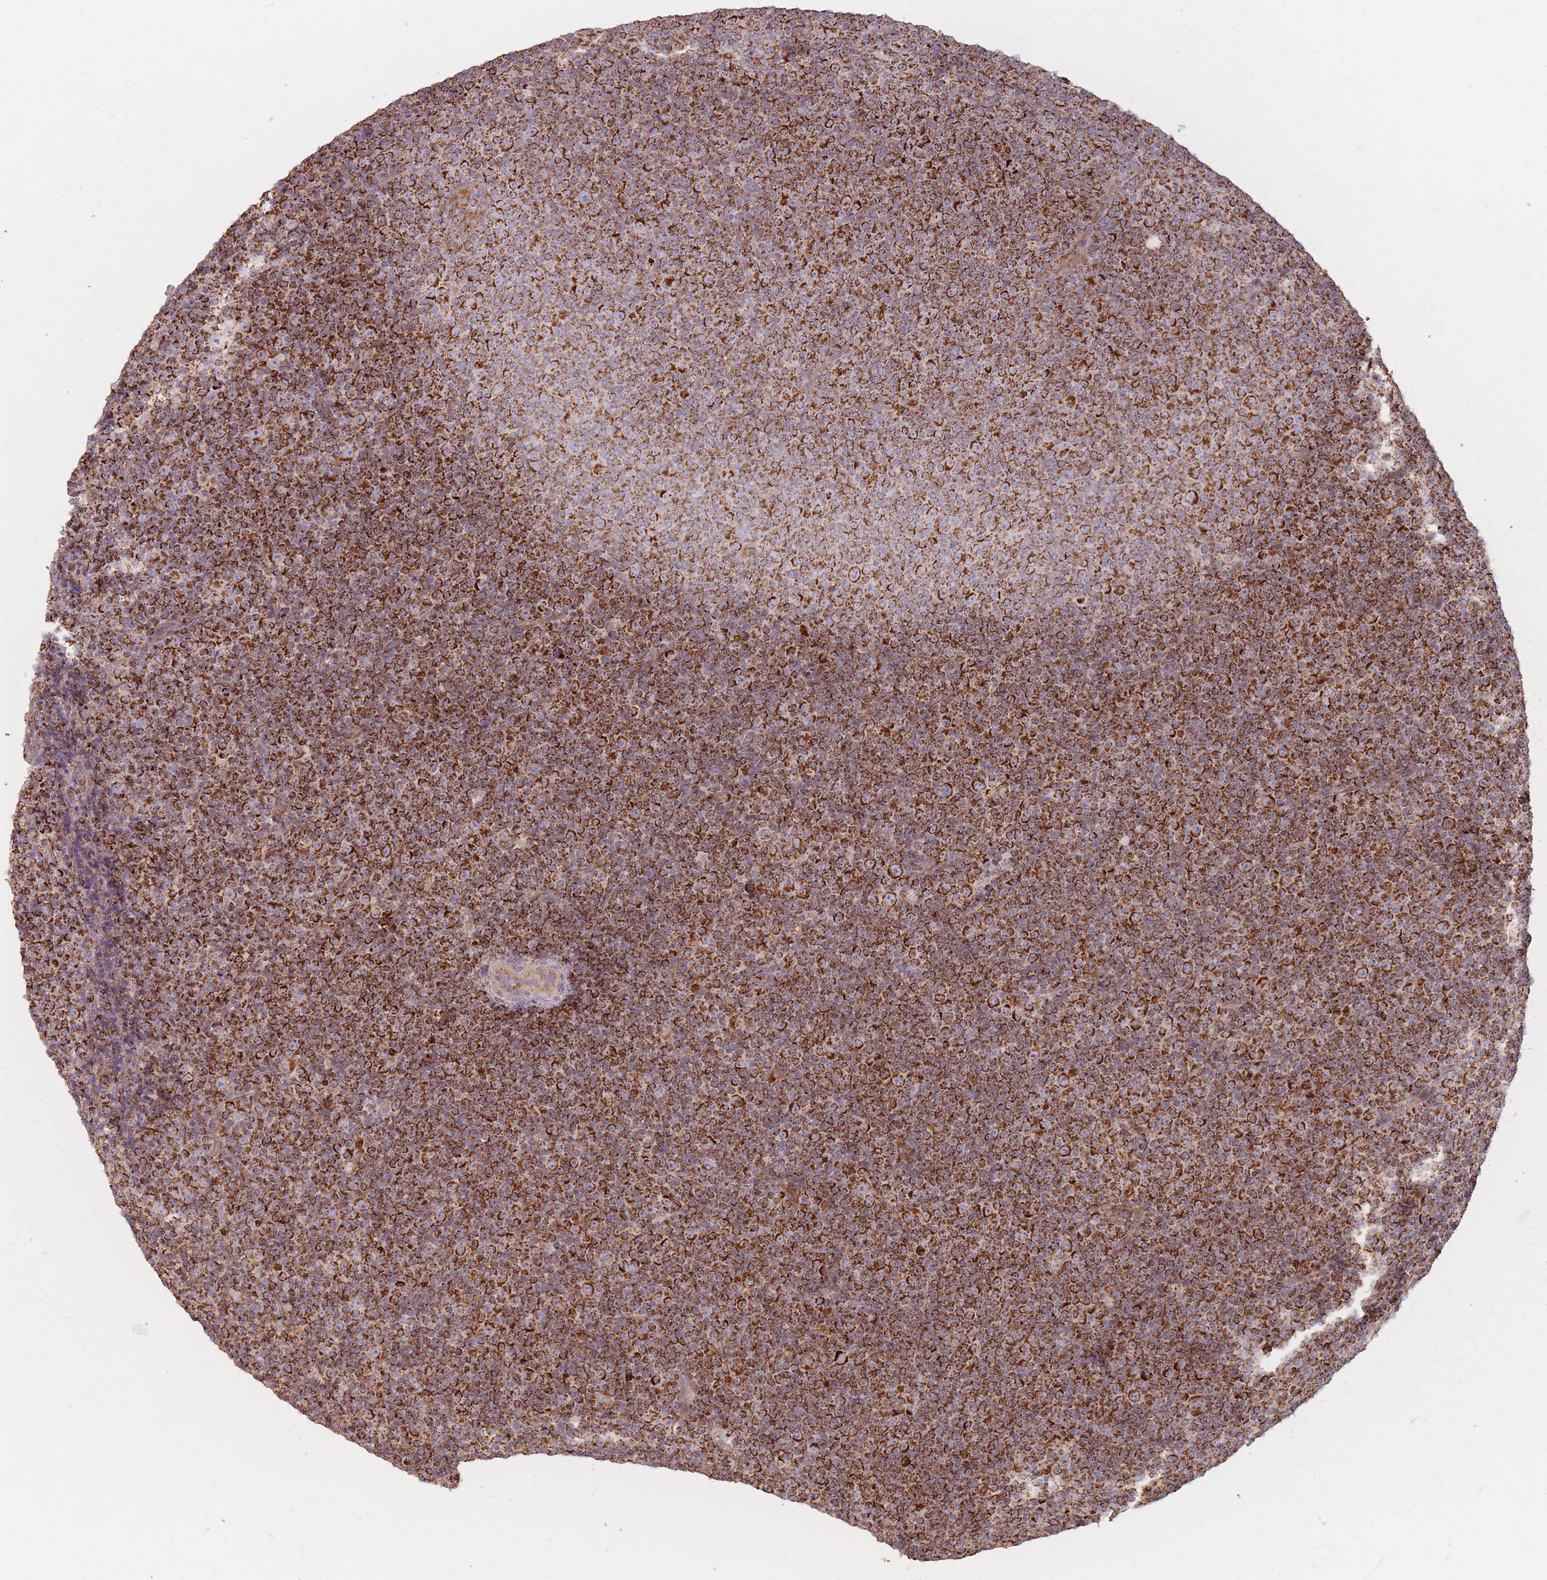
{"staining": {"intensity": "strong", "quantity": ">75%", "location": "cytoplasmic/membranous"}, "tissue": "lymphoma", "cell_type": "Tumor cells", "image_type": "cancer", "snomed": [{"axis": "morphology", "description": "Malignant lymphoma, non-Hodgkin's type, Low grade"}, {"axis": "topography", "description": "Lymph node"}], "caption": "A high amount of strong cytoplasmic/membranous positivity is seen in about >75% of tumor cells in malignant lymphoma, non-Hodgkin's type (low-grade) tissue. (Brightfield microscopy of DAB IHC at high magnification).", "gene": "ESRP2", "patient": {"sex": "female", "age": 67}}